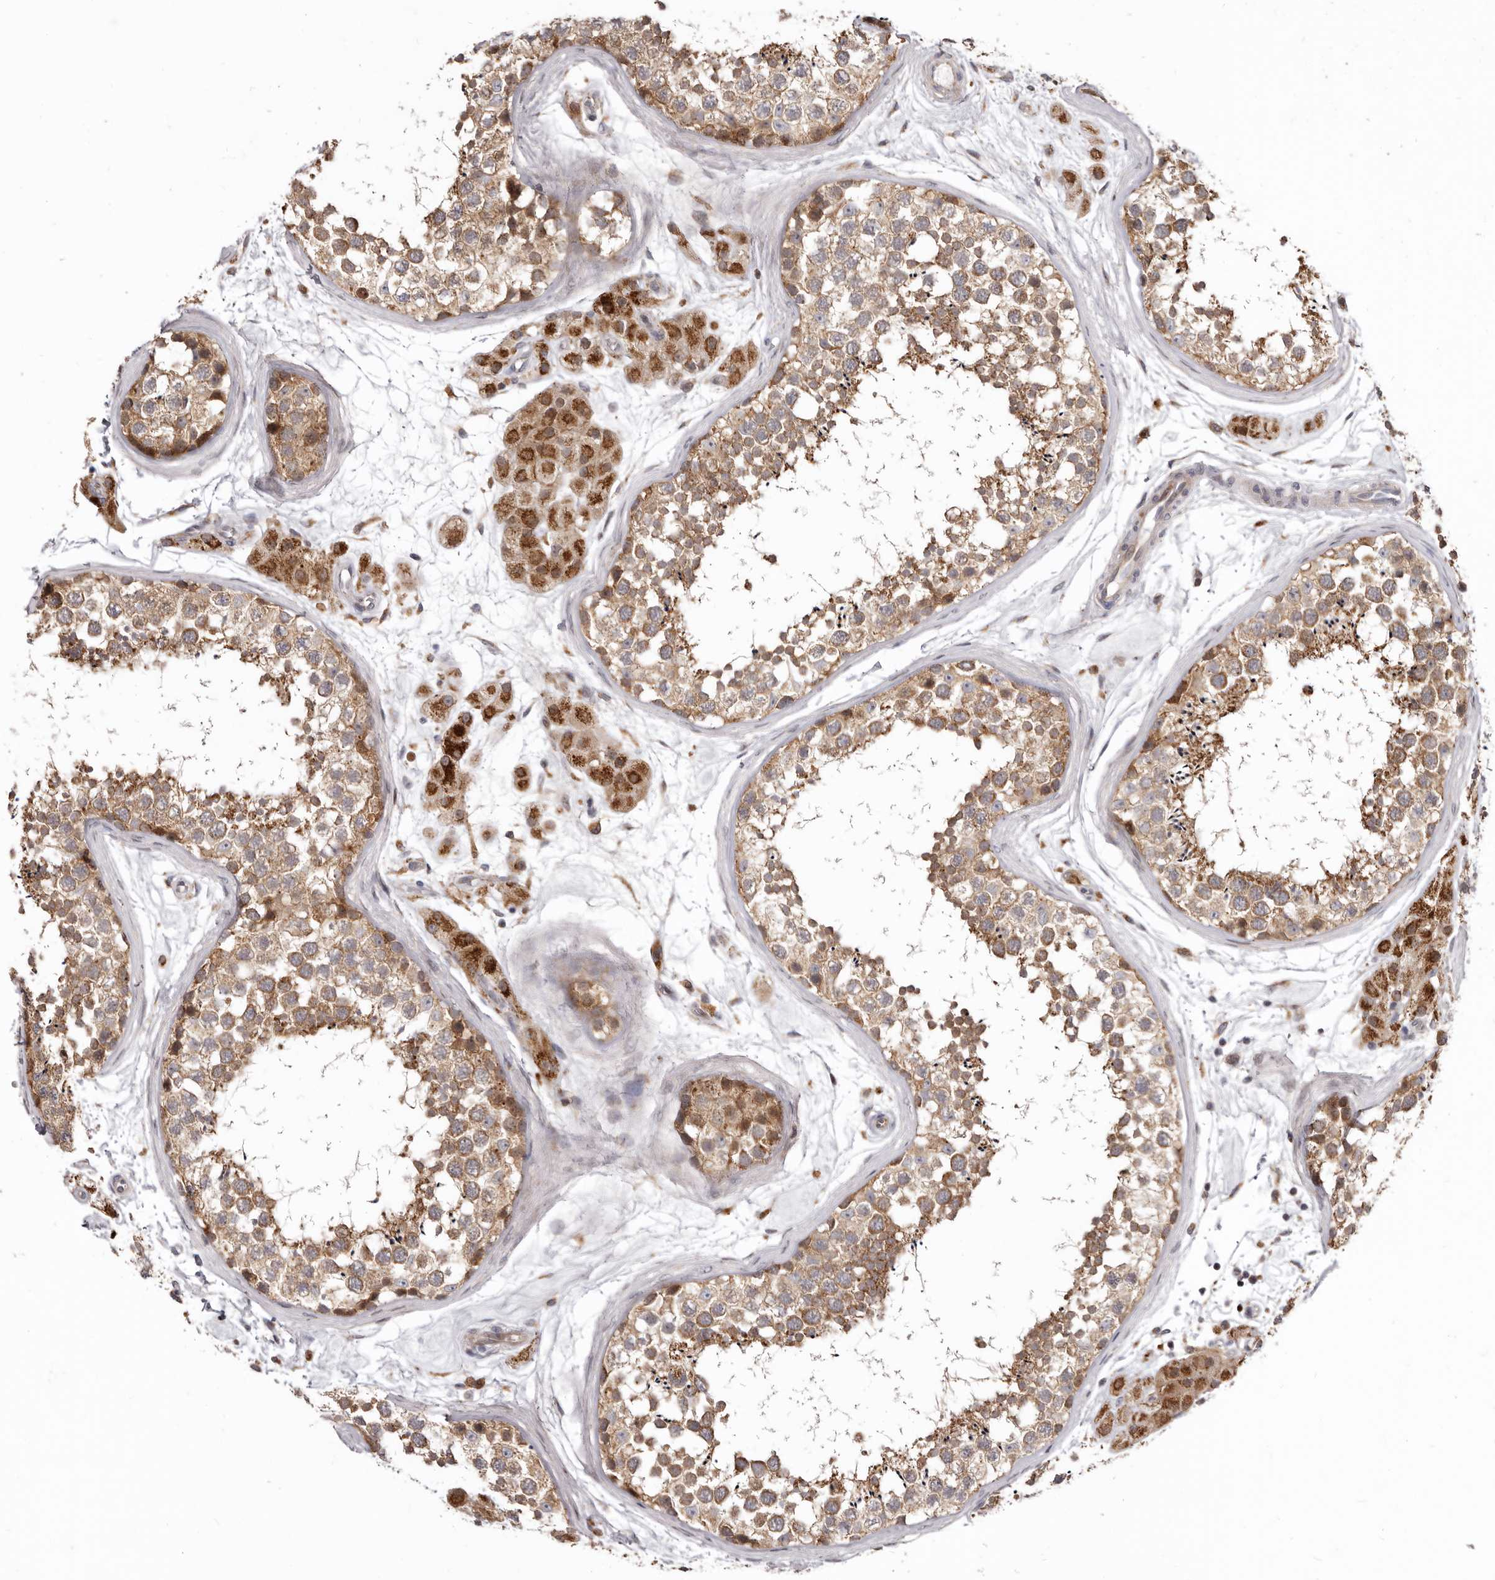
{"staining": {"intensity": "moderate", "quantity": ">75%", "location": "cytoplasmic/membranous"}, "tissue": "testis", "cell_type": "Cells in seminiferous ducts", "image_type": "normal", "snomed": [{"axis": "morphology", "description": "Normal tissue, NOS"}, {"axis": "topography", "description": "Testis"}], "caption": "Protein staining of unremarkable testis reveals moderate cytoplasmic/membranous expression in about >75% of cells in seminiferous ducts.", "gene": "SMC4", "patient": {"sex": "male", "age": 56}}